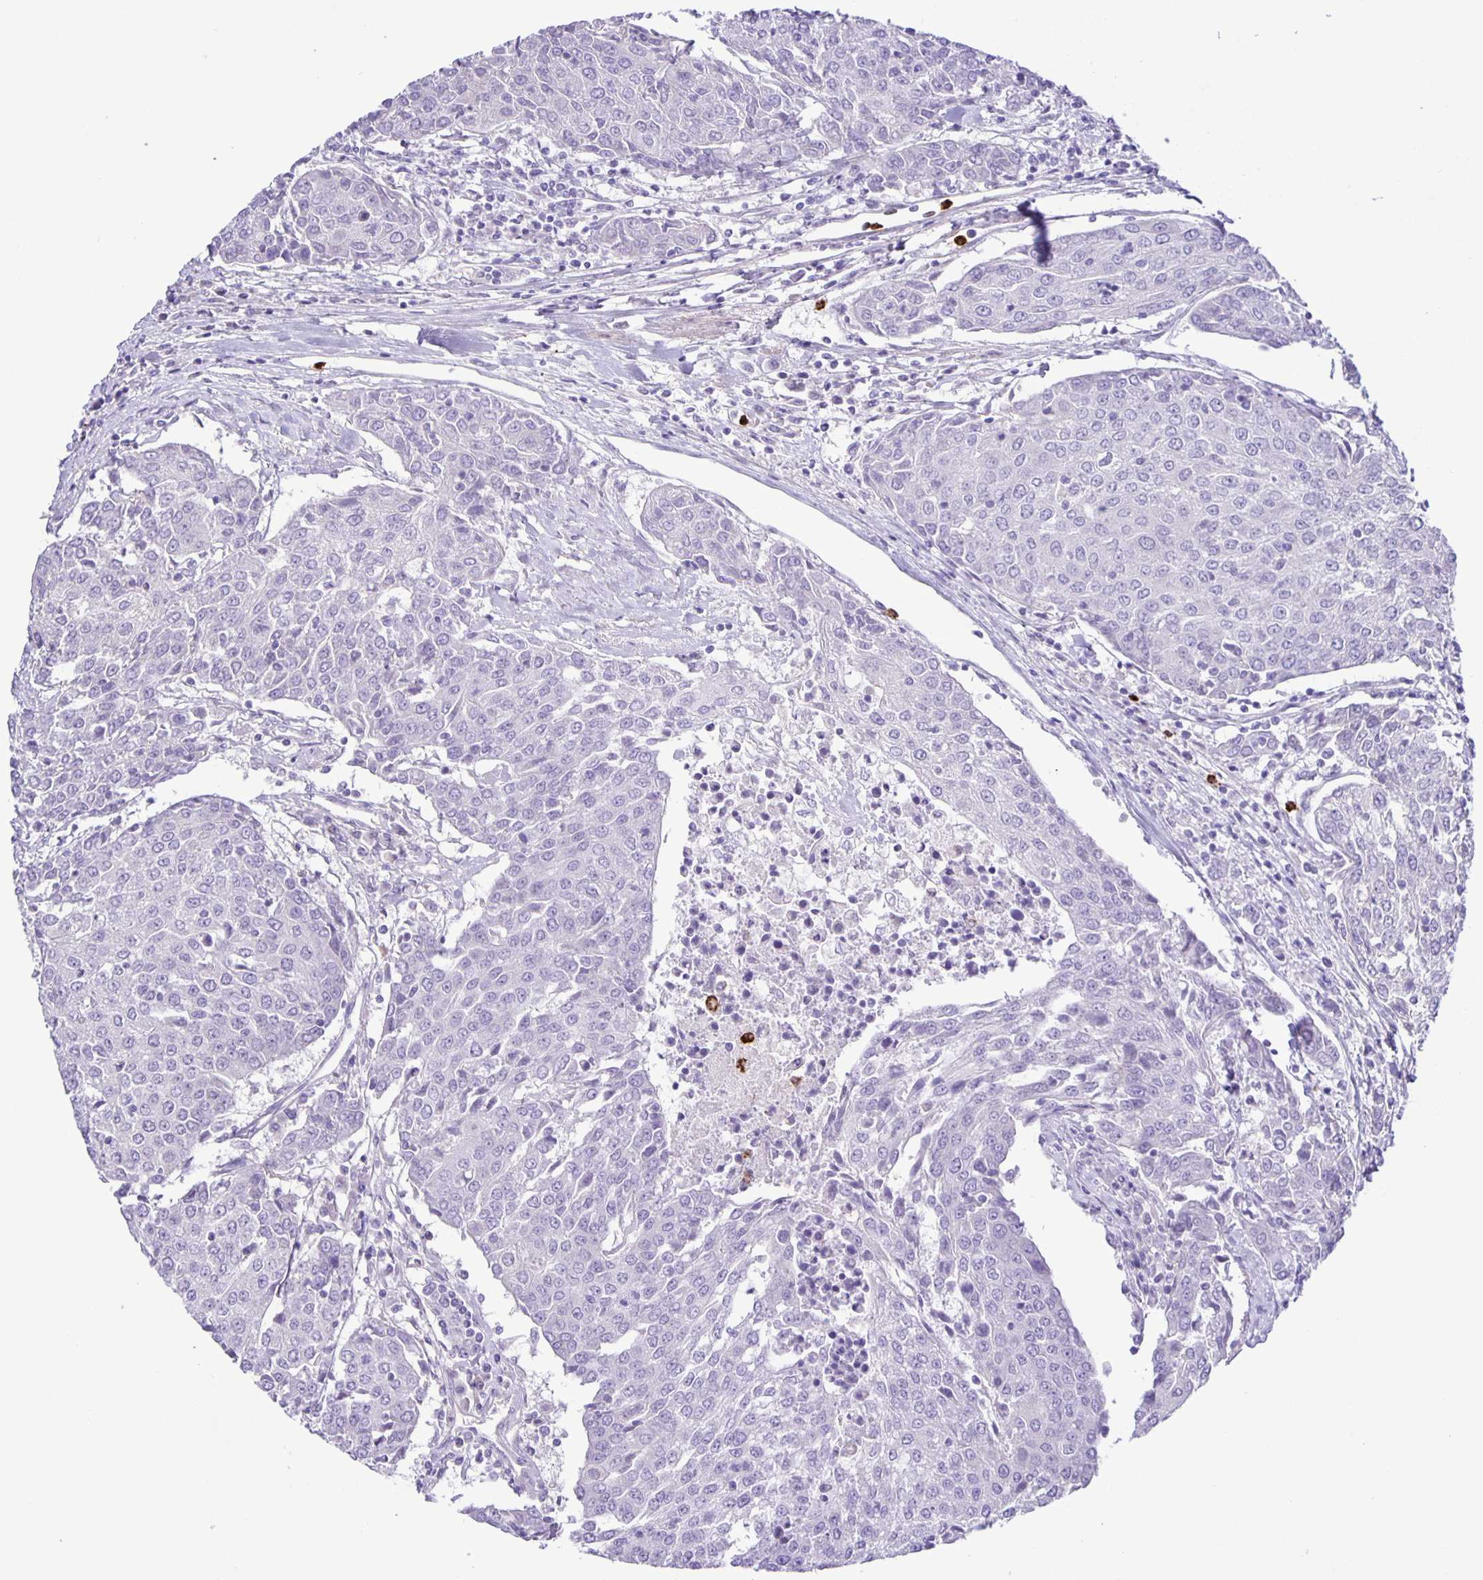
{"staining": {"intensity": "negative", "quantity": "none", "location": "none"}, "tissue": "urothelial cancer", "cell_type": "Tumor cells", "image_type": "cancer", "snomed": [{"axis": "morphology", "description": "Urothelial carcinoma, High grade"}, {"axis": "topography", "description": "Urinary bladder"}], "caption": "This is a histopathology image of immunohistochemistry (IHC) staining of high-grade urothelial carcinoma, which shows no positivity in tumor cells.", "gene": "ADCK1", "patient": {"sex": "female", "age": 85}}